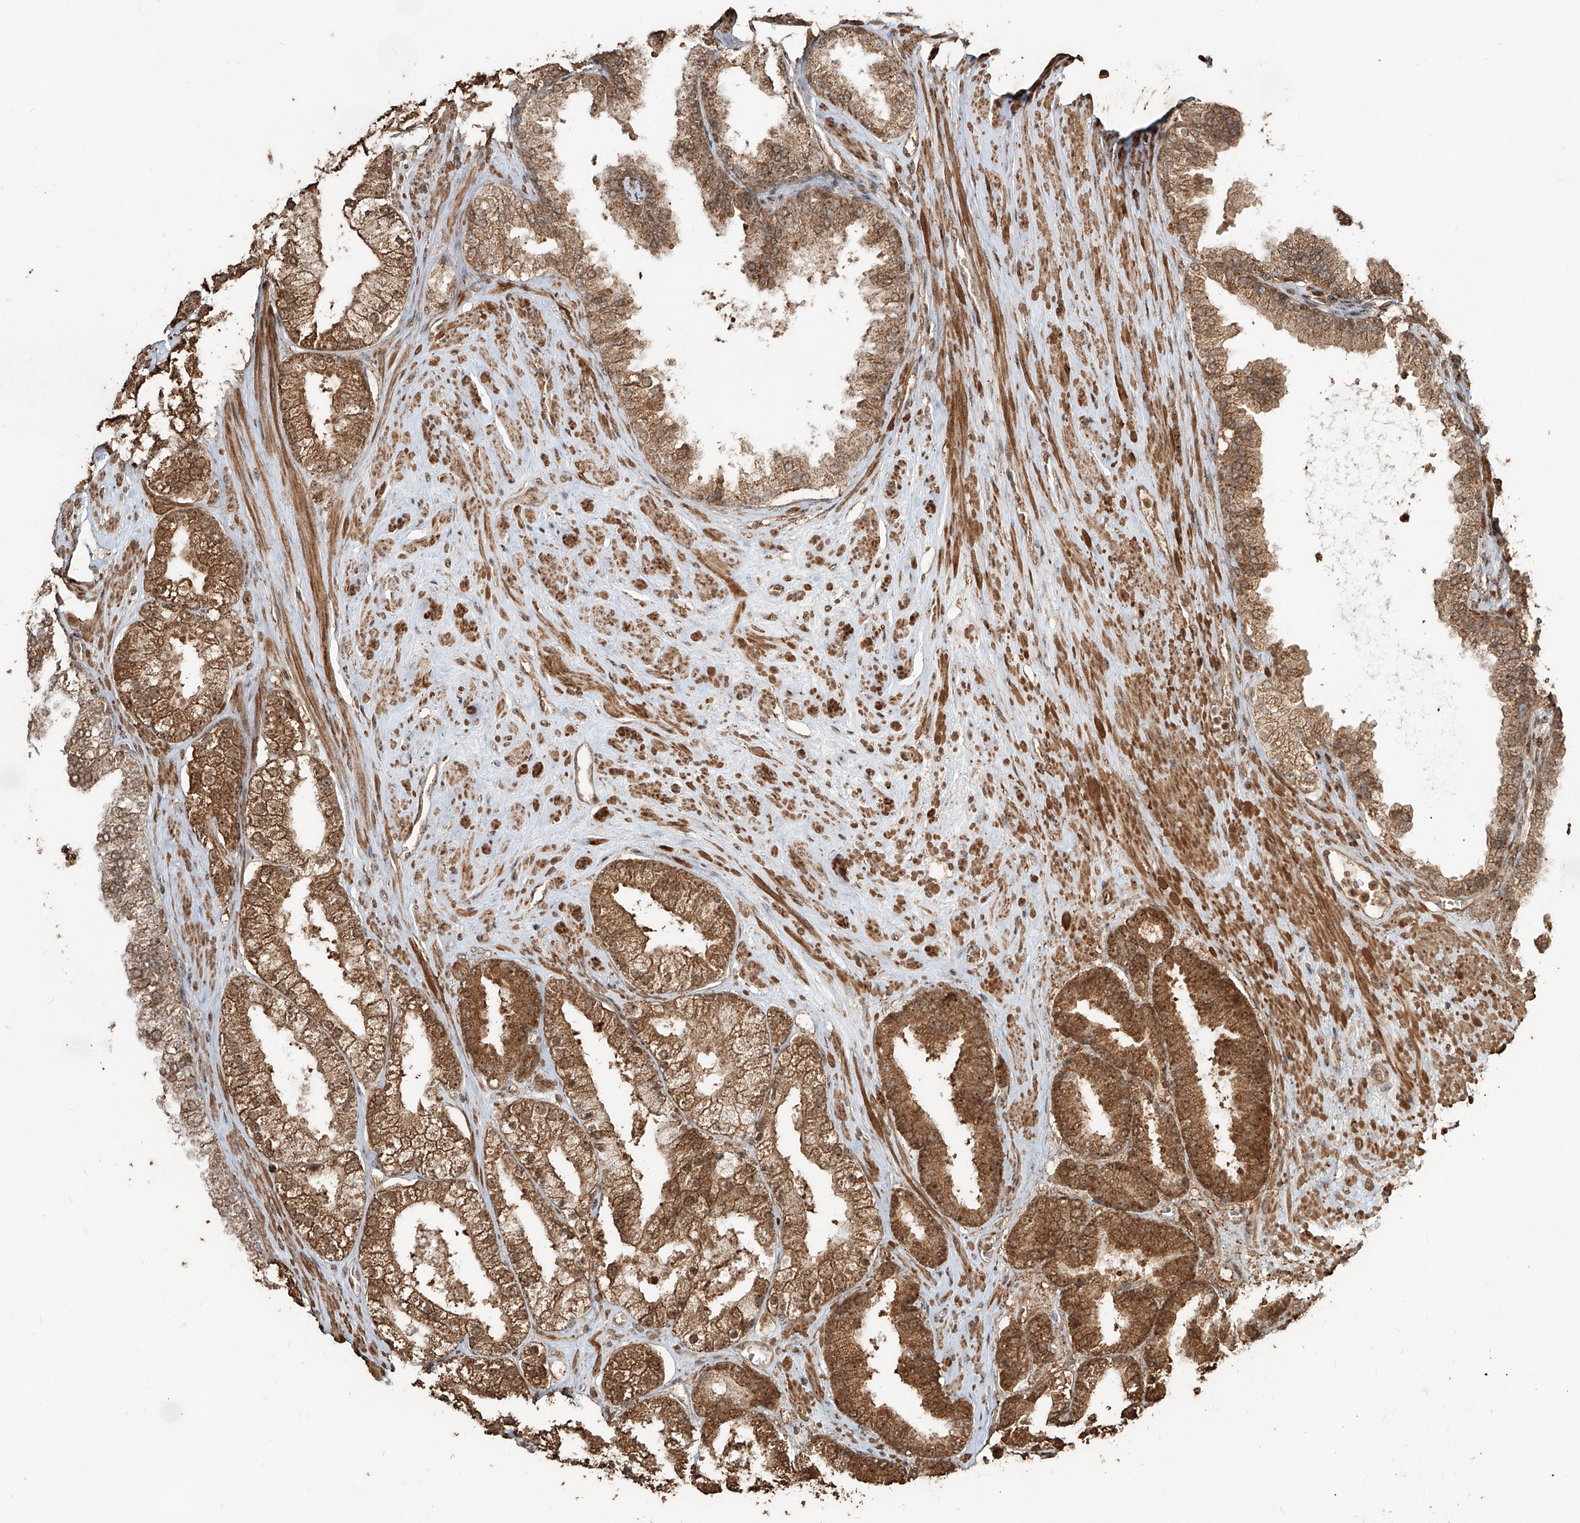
{"staining": {"intensity": "moderate", "quantity": ">75%", "location": "cytoplasmic/membranous,nuclear"}, "tissue": "prostate cancer", "cell_type": "Tumor cells", "image_type": "cancer", "snomed": [{"axis": "morphology", "description": "Adenocarcinoma, High grade"}, {"axis": "topography", "description": "Prostate"}], "caption": "Moderate cytoplasmic/membranous and nuclear protein expression is appreciated in about >75% of tumor cells in prostate high-grade adenocarcinoma.", "gene": "ZNF660", "patient": {"sex": "male", "age": 58}}